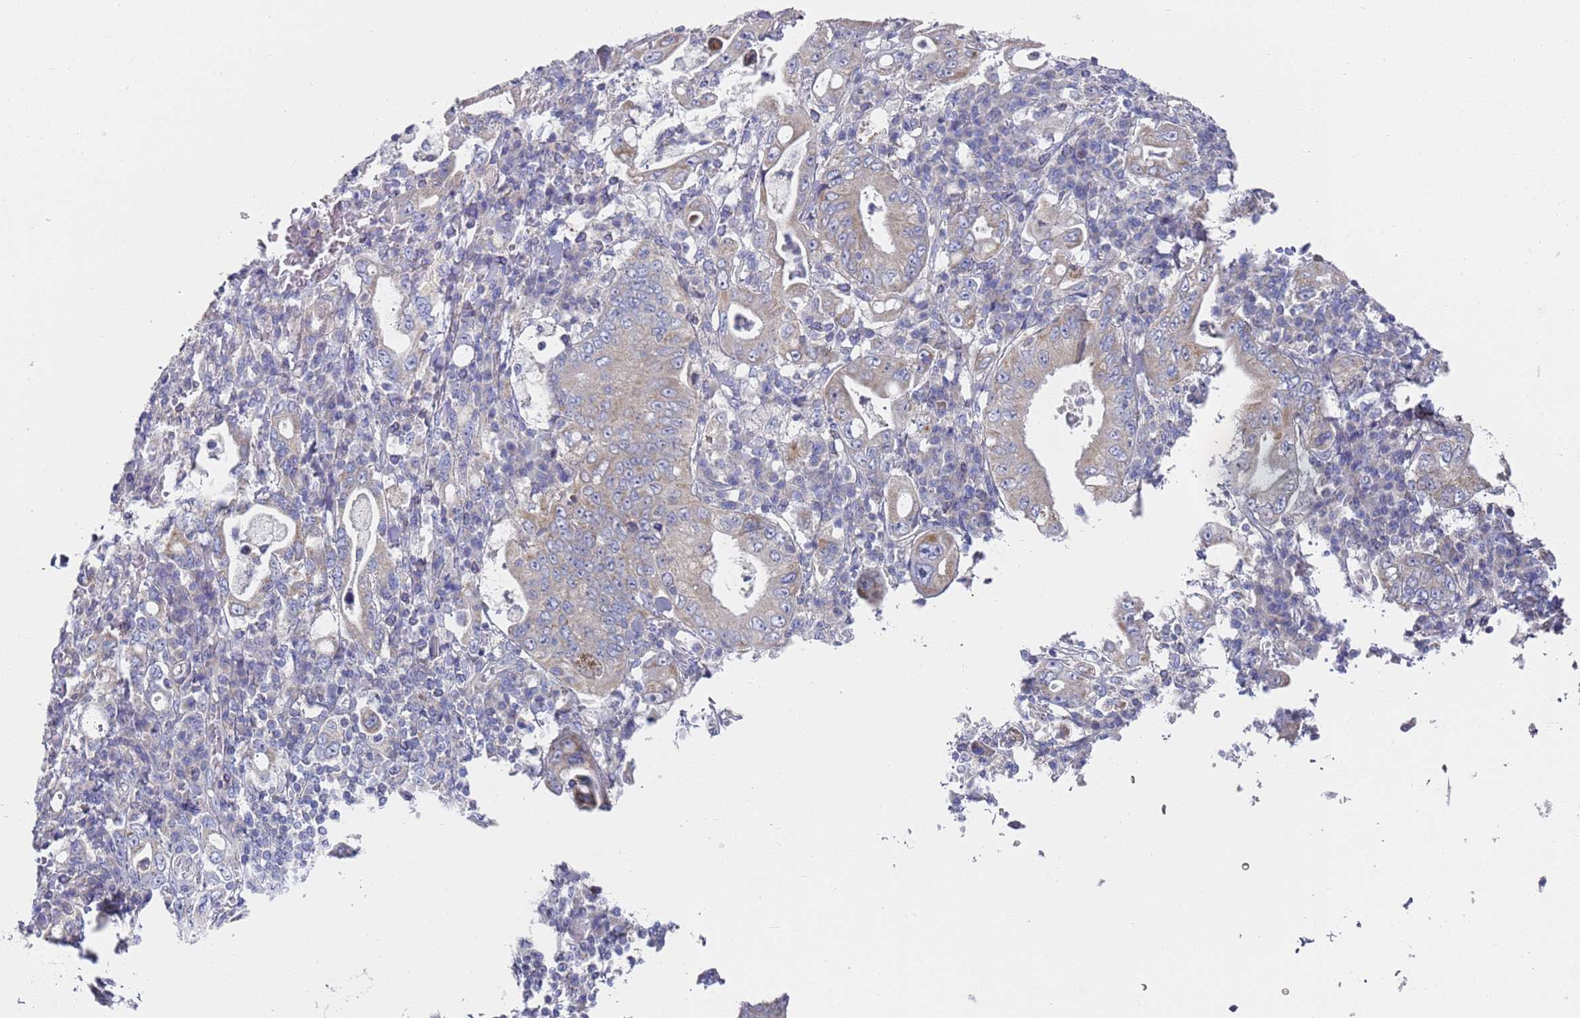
{"staining": {"intensity": "negative", "quantity": "none", "location": "none"}, "tissue": "stomach cancer", "cell_type": "Tumor cells", "image_type": "cancer", "snomed": [{"axis": "morphology", "description": "Normal tissue, NOS"}, {"axis": "morphology", "description": "Adenocarcinoma, NOS"}, {"axis": "topography", "description": "Esophagus"}, {"axis": "topography", "description": "Stomach, upper"}, {"axis": "topography", "description": "Peripheral nerve tissue"}], "caption": "Human stomach adenocarcinoma stained for a protein using immunohistochemistry reveals no staining in tumor cells.", "gene": "SCAPER", "patient": {"sex": "male", "age": 62}}